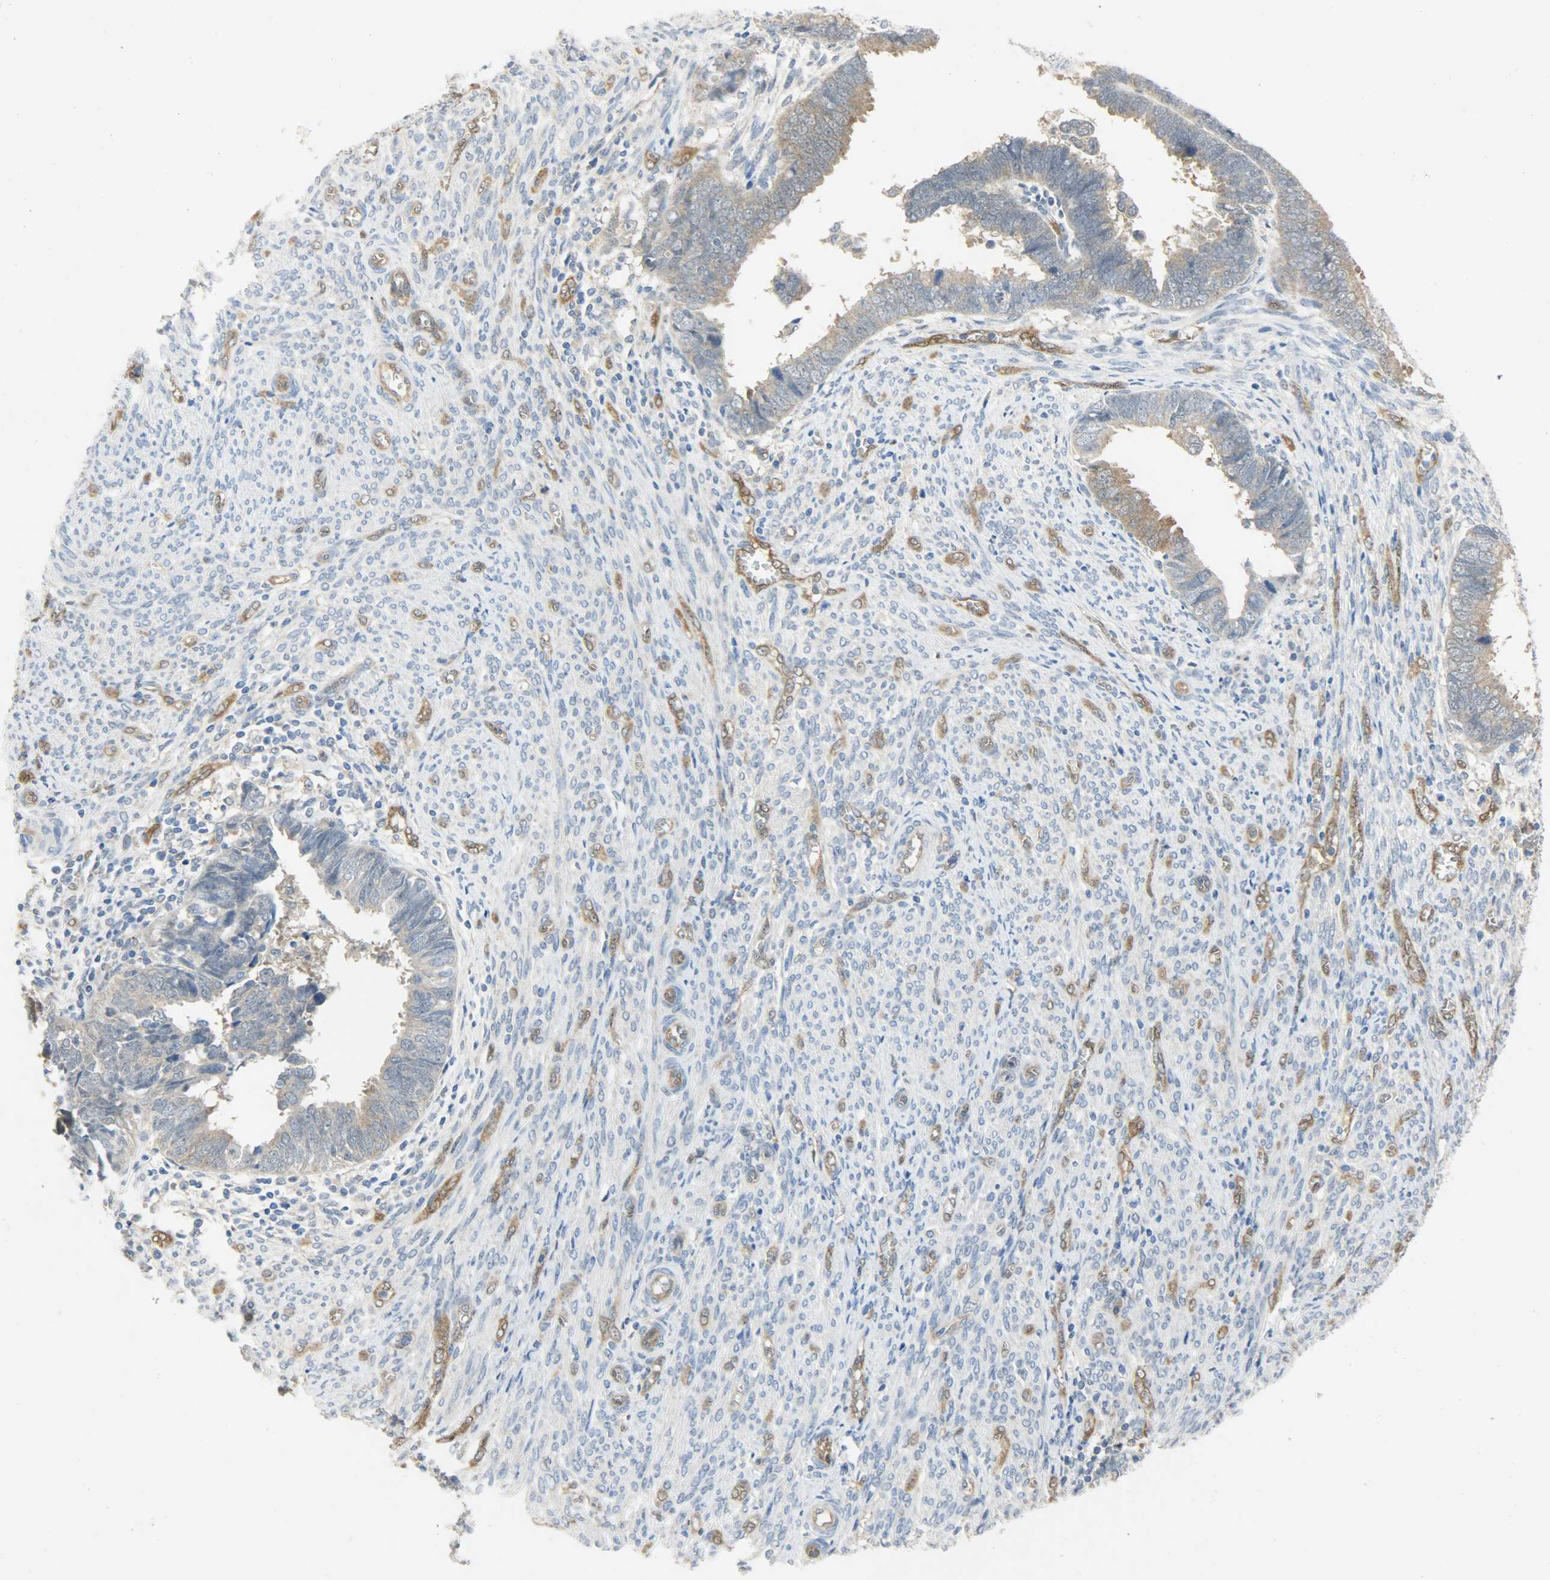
{"staining": {"intensity": "weak", "quantity": ">75%", "location": "cytoplasmic/membranous"}, "tissue": "endometrial cancer", "cell_type": "Tumor cells", "image_type": "cancer", "snomed": [{"axis": "morphology", "description": "Adenocarcinoma, NOS"}, {"axis": "topography", "description": "Endometrium"}], "caption": "Human endometrial cancer (adenocarcinoma) stained with a brown dye exhibits weak cytoplasmic/membranous positive expression in about >75% of tumor cells.", "gene": "FKBP1A", "patient": {"sex": "female", "age": 75}}